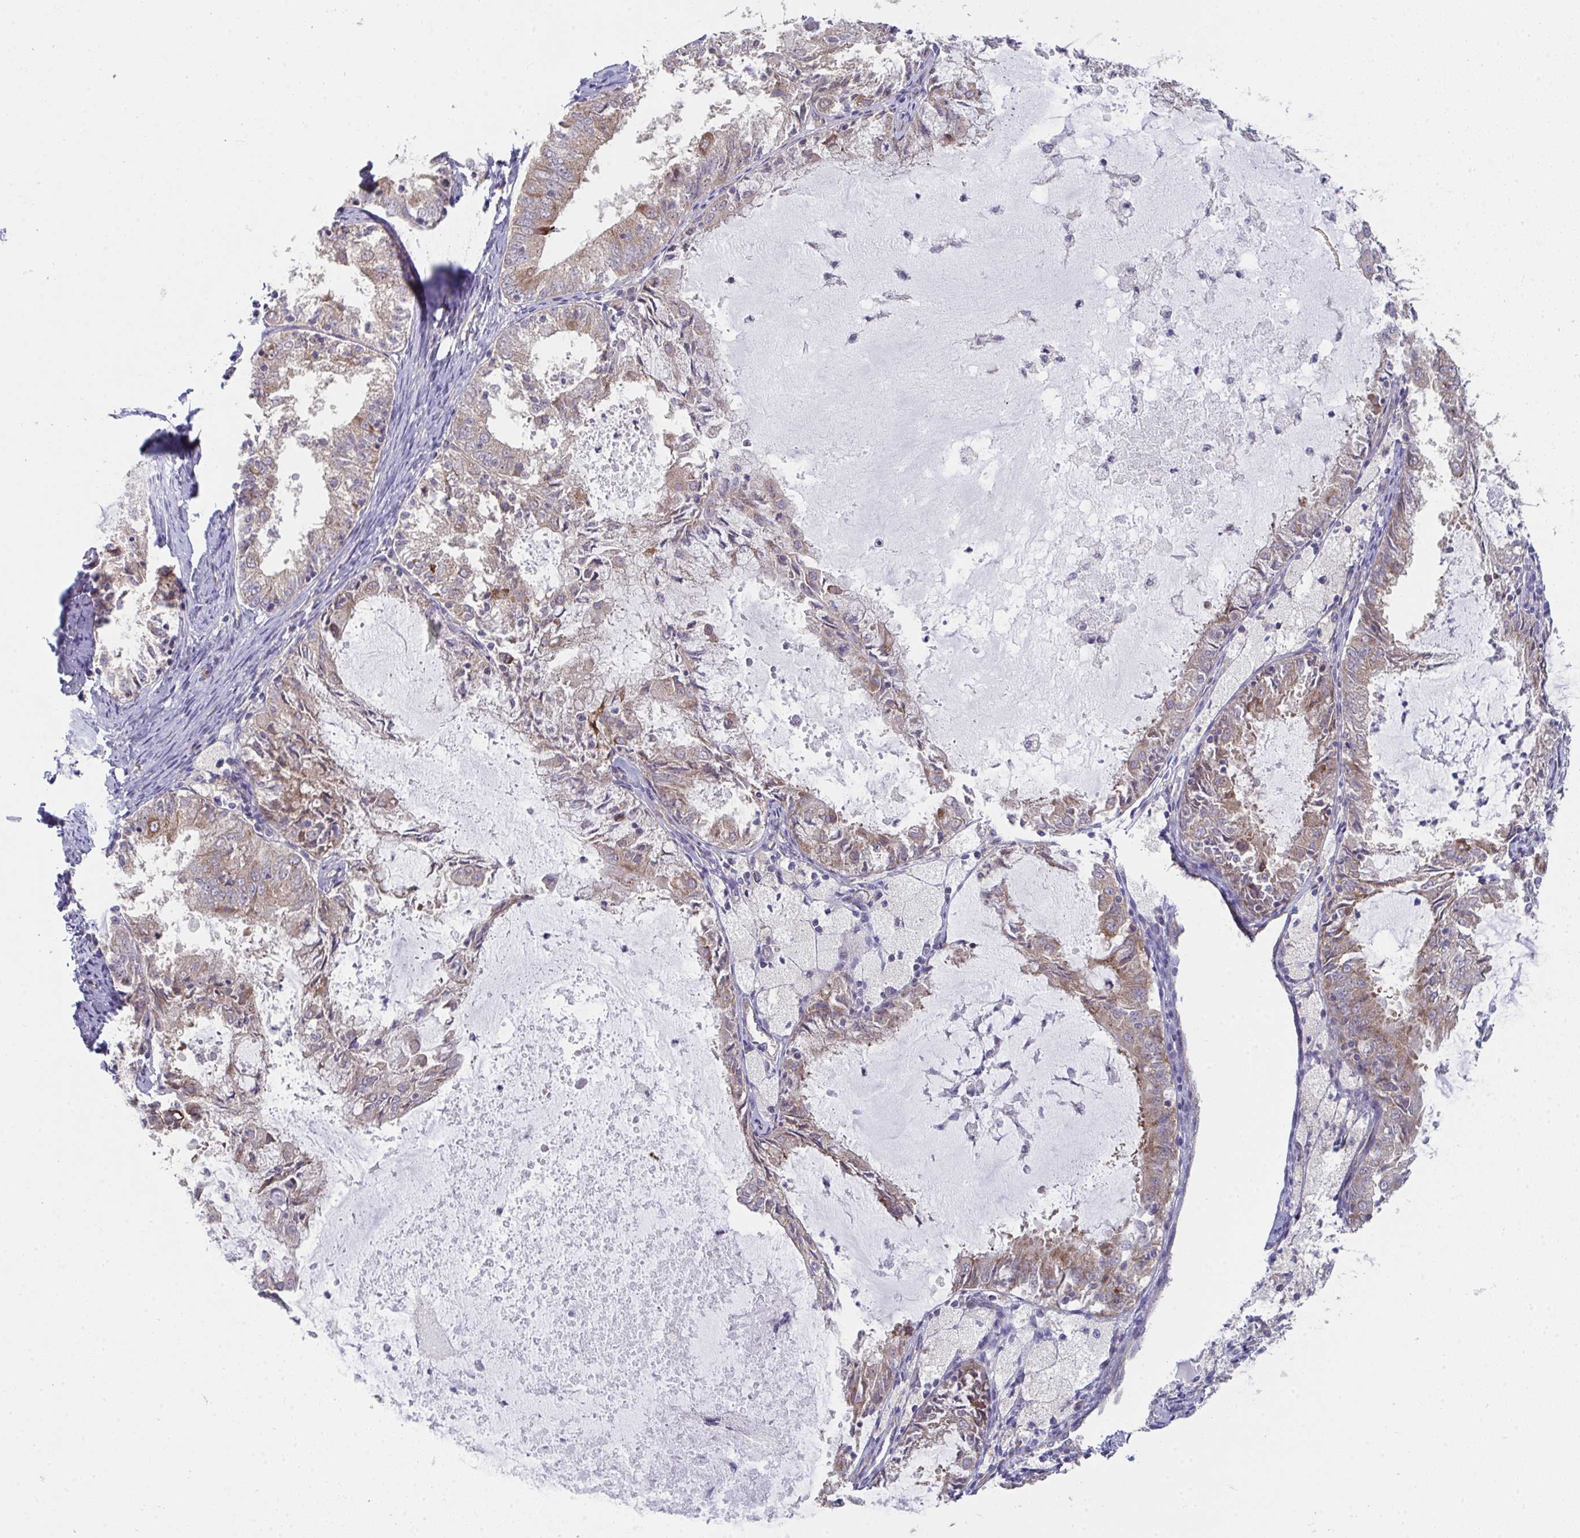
{"staining": {"intensity": "weak", "quantity": ">75%", "location": "cytoplasmic/membranous"}, "tissue": "endometrial cancer", "cell_type": "Tumor cells", "image_type": "cancer", "snomed": [{"axis": "morphology", "description": "Adenocarcinoma, NOS"}, {"axis": "topography", "description": "Endometrium"}], "caption": "A histopathology image showing weak cytoplasmic/membranous expression in about >75% of tumor cells in endometrial adenocarcinoma, as visualized by brown immunohistochemical staining.", "gene": "CASP9", "patient": {"sex": "female", "age": 57}}